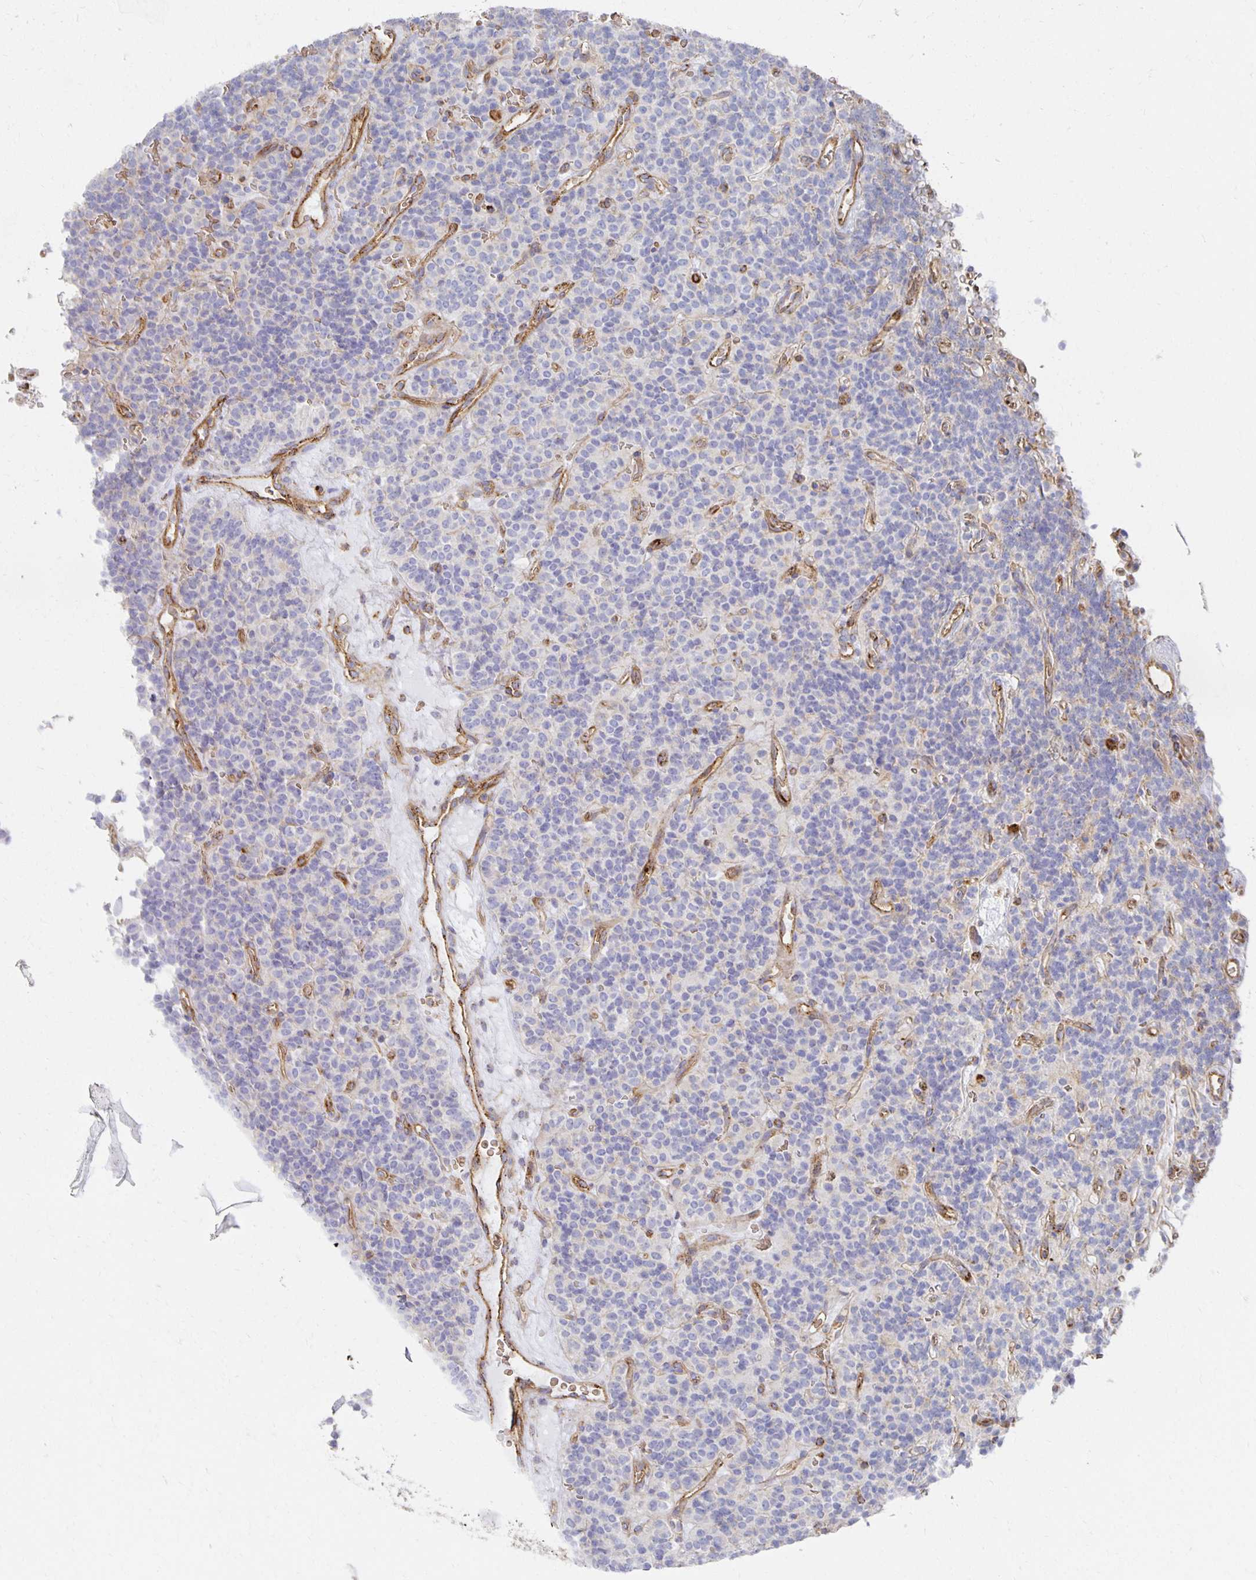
{"staining": {"intensity": "negative", "quantity": "none", "location": "none"}, "tissue": "carcinoid", "cell_type": "Tumor cells", "image_type": "cancer", "snomed": [{"axis": "morphology", "description": "Carcinoid, malignant, NOS"}, {"axis": "topography", "description": "Pancreas"}], "caption": "This is an IHC micrograph of carcinoid (malignant). There is no expression in tumor cells.", "gene": "TAAR1", "patient": {"sex": "male", "age": 36}}